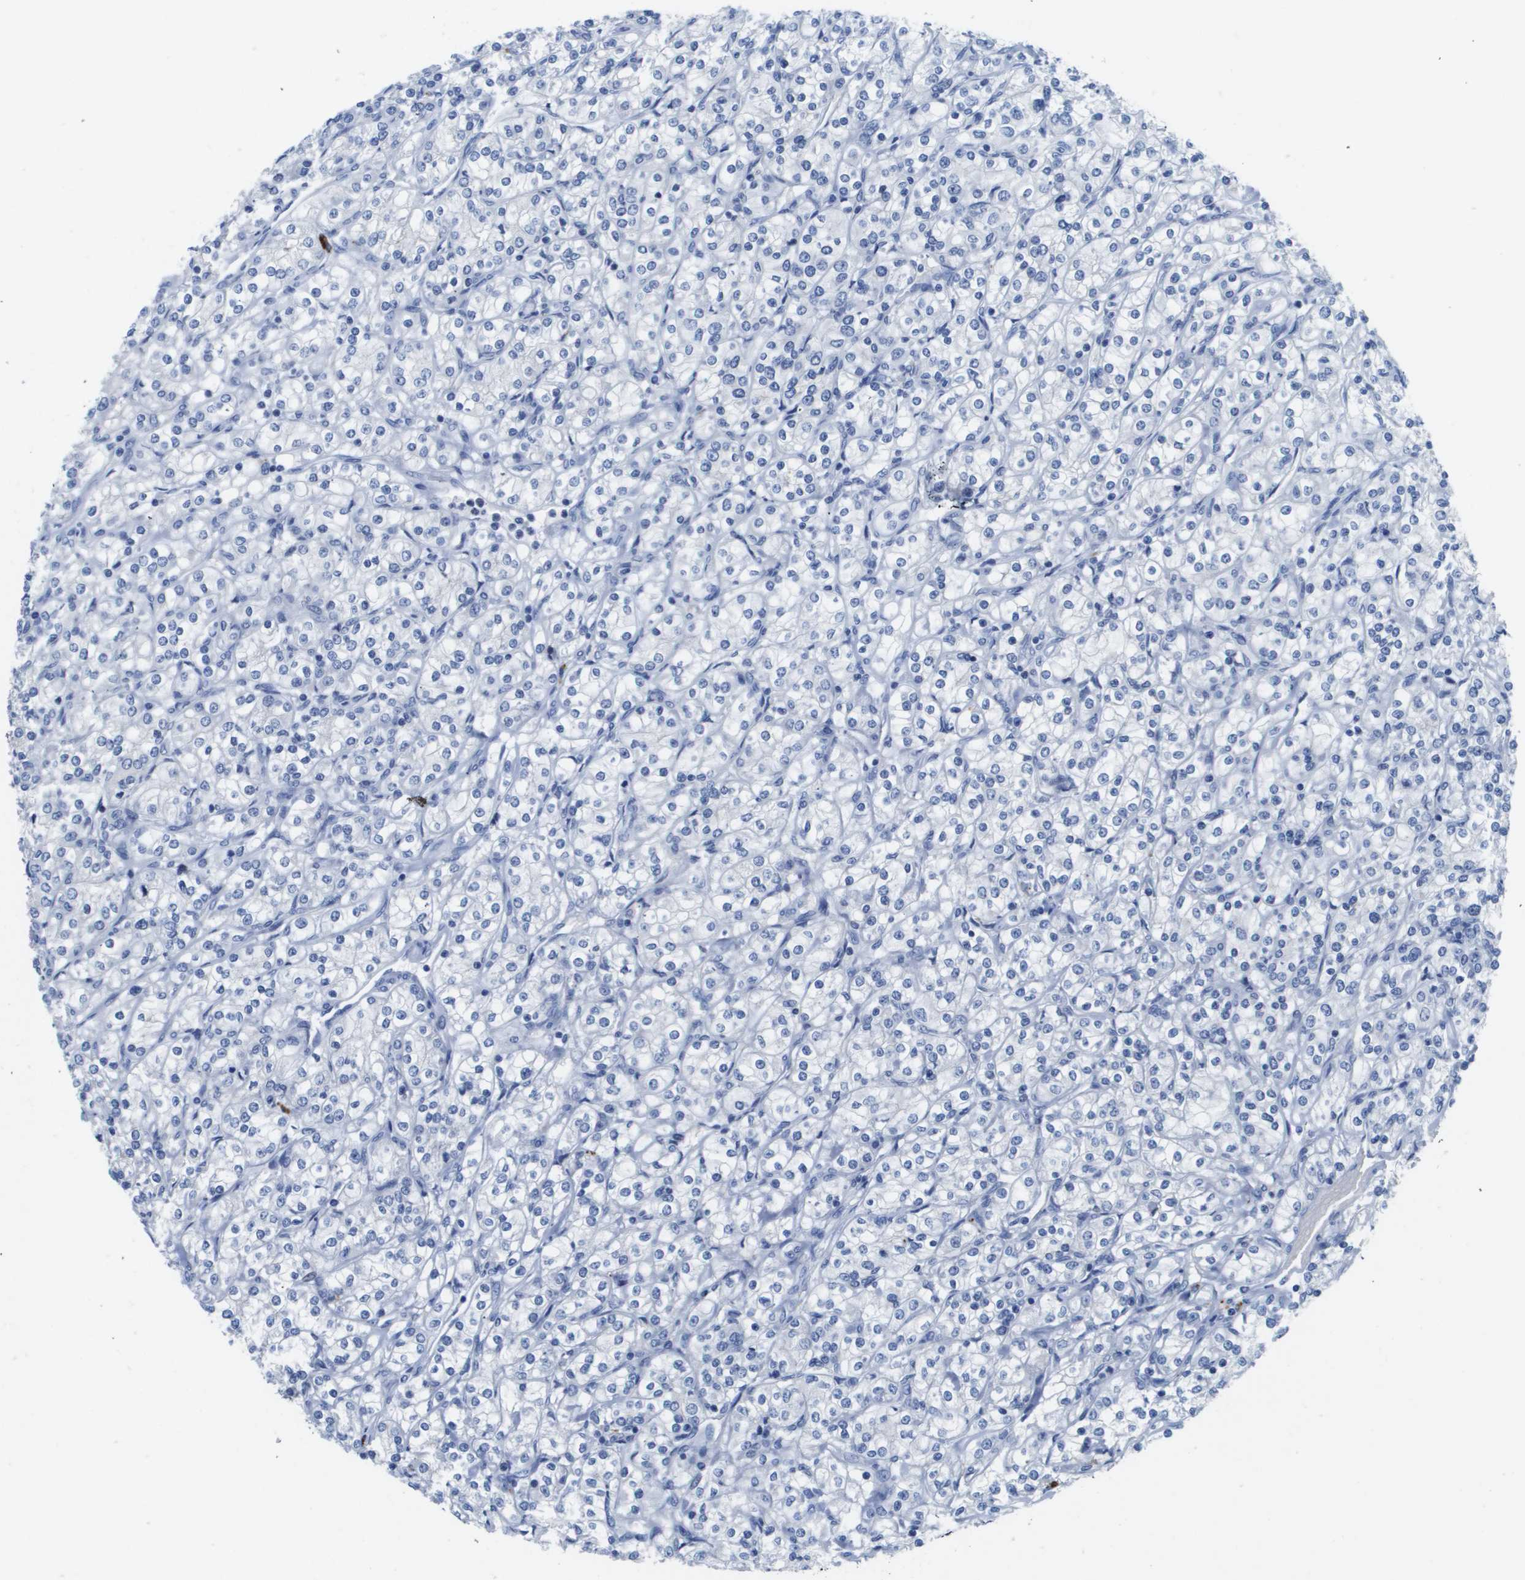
{"staining": {"intensity": "negative", "quantity": "none", "location": "none"}, "tissue": "renal cancer", "cell_type": "Tumor cells", "image_type": "cancer", "snomed": [{"axis": "morphology", "description": "Adenocarcinoma, NOS"}, {"axis": "topography", "description": "Kidney"}], "caption": "Immunohistochemistry (IHC) micrograph of renal adenocarcinoma stained for a protein (brown), which shows no positivity in tumor cells.", "gene": "MS4A1", "patient": {"sex": "male", "age": 77}}